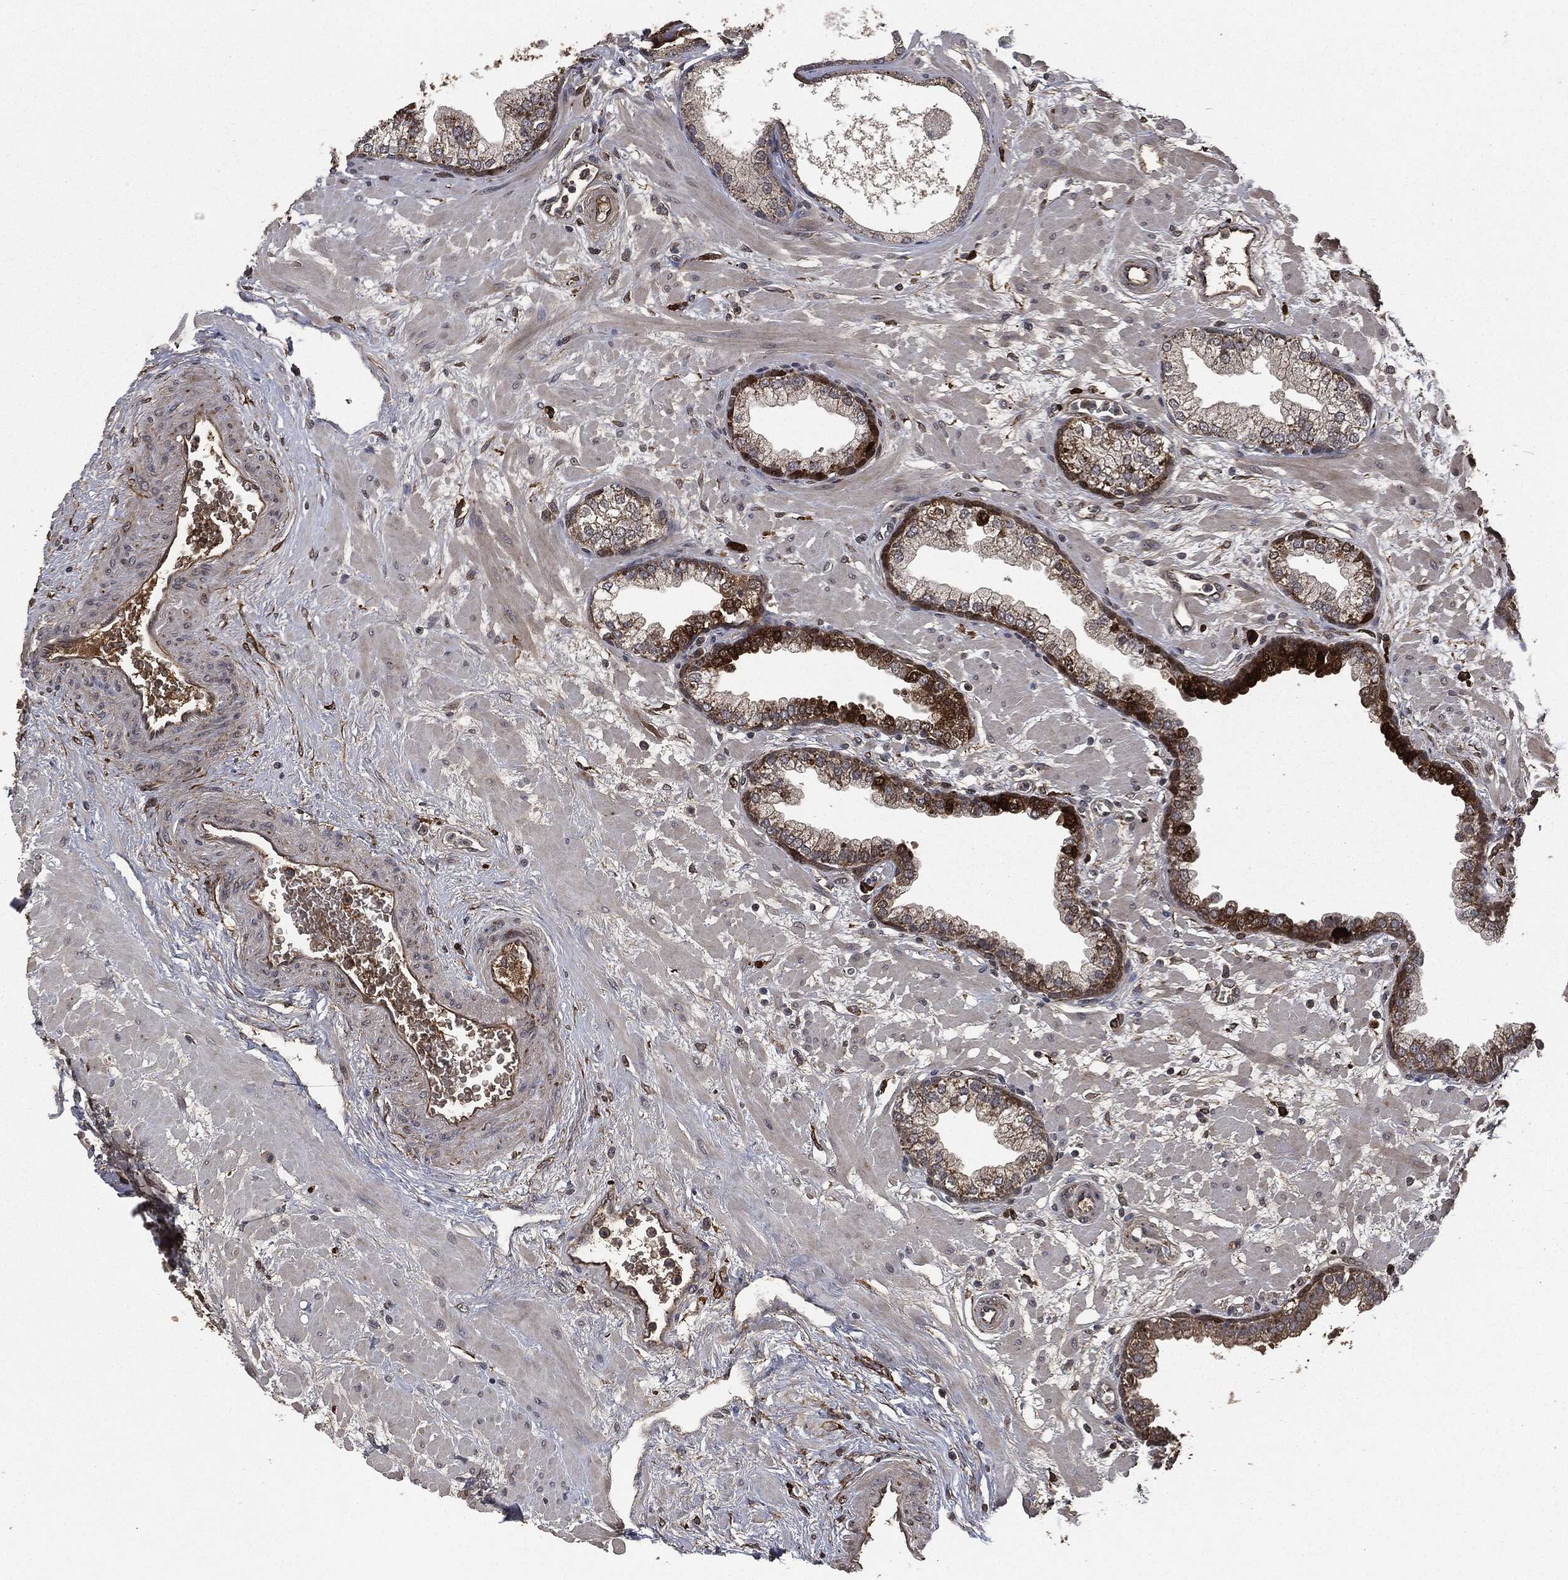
{"staining": {"intensity": "moderate", "quantity": "25%-75%", "location": "cytoplasmic/membranous"}, "tissue": "prostate", "cell_type": "Glandular cells", "image_type": "normal", "snomed": [{"axis": "morphology", "description": "Normal tissue, NOS"}, {"axis": "topography", "description": "Prostate"}], "caption": "The image displays immunohistochemical staining of benign prostate. There is moderate cytoplasmic/membranous staining is identified in approximately 25%-75% of glandular cells.", "gene": "CRABP2", "patient": {"sex": "male", "age": 63}}